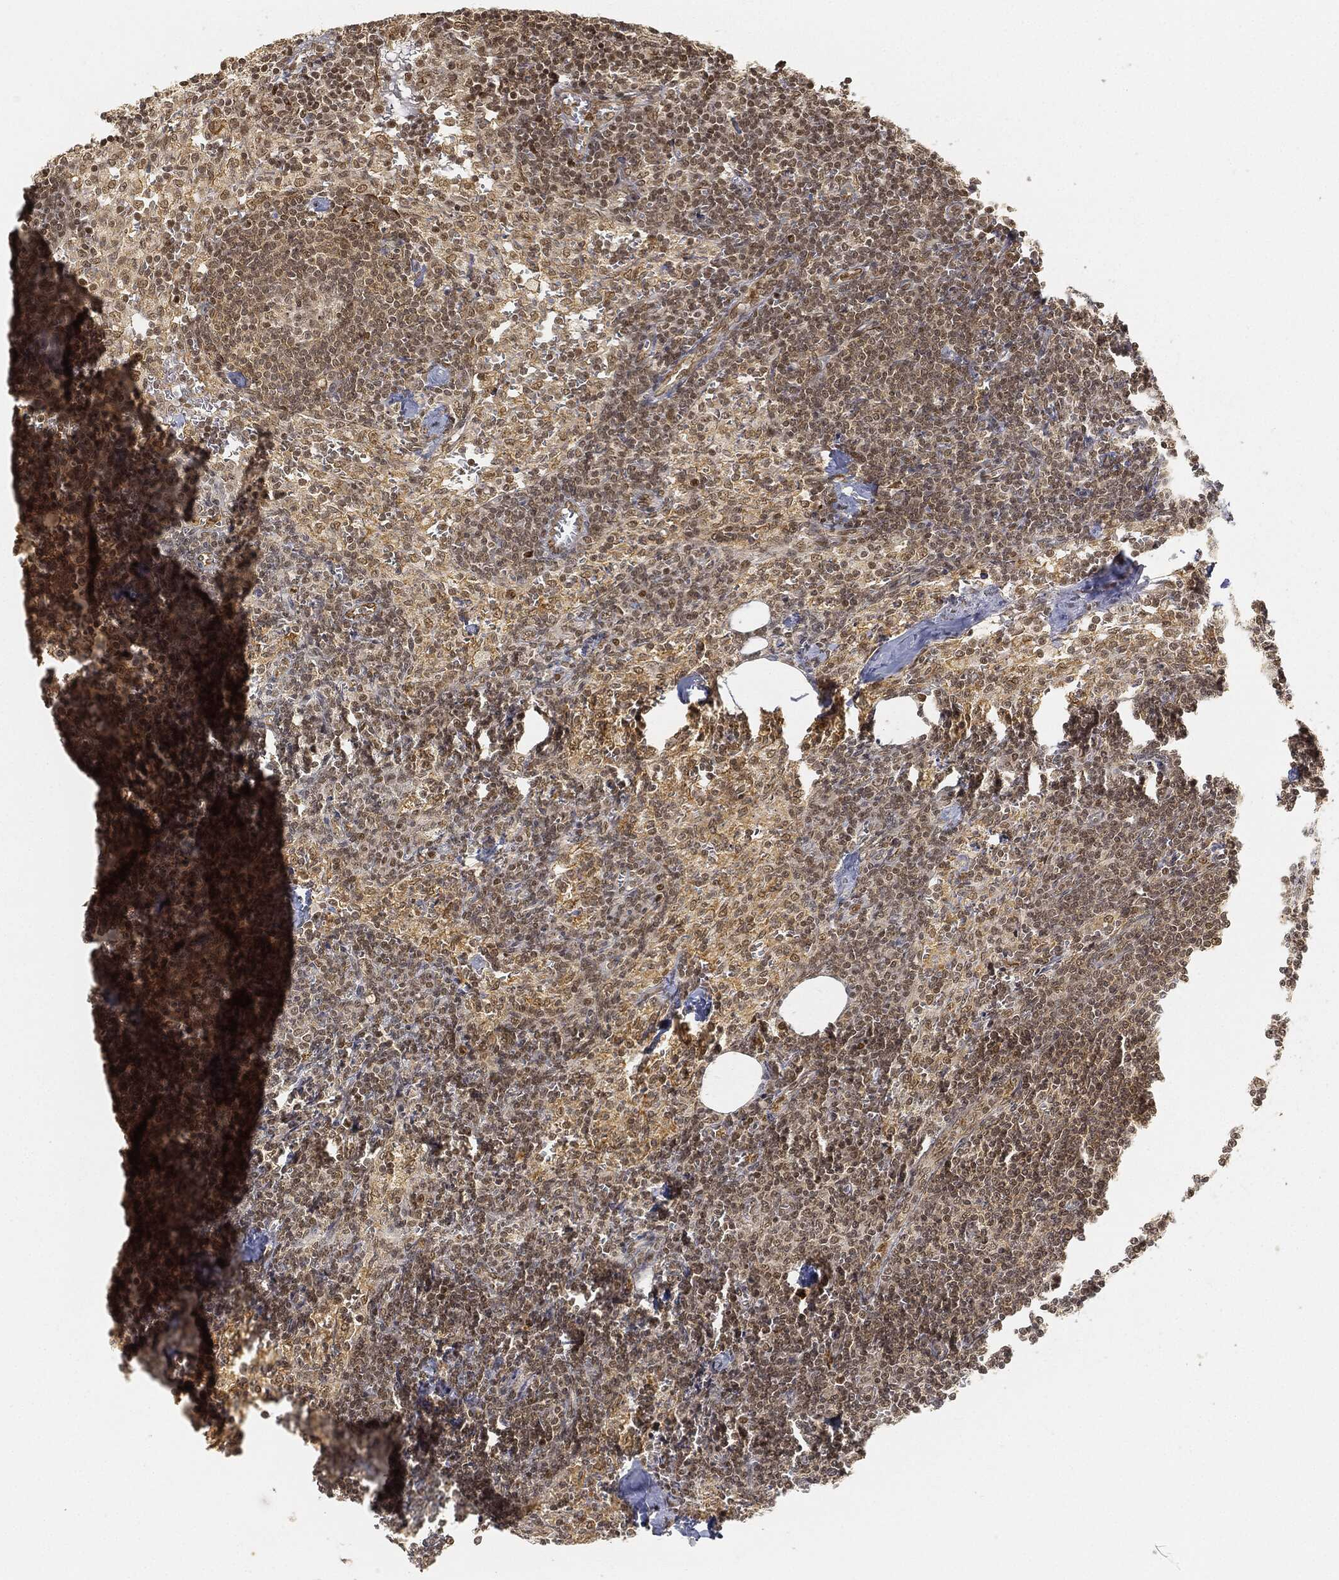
{"staining": {"intensity": "moderate", "quantity": "25%-75%", "location": "cytoplasmic/membranous,nuclear"}, "tissue": "lymph node", "cell_type": "Germinal center cells", "image_type": "normal", "snomed": [{"axis": "morphology", "description": "Normal tissue, NOS"}, {"axis": "topography", "description": "Lymph node"}], "caption": "Approximately 25%-75% of germinal center cells in normal human lymph node display moderate cytoplasmic/membranous,nuclear protein staining as visualized by brown immunohistochemical staining.", "gene": "CIB1", "patient": {"sex": "female", "age": 52}}